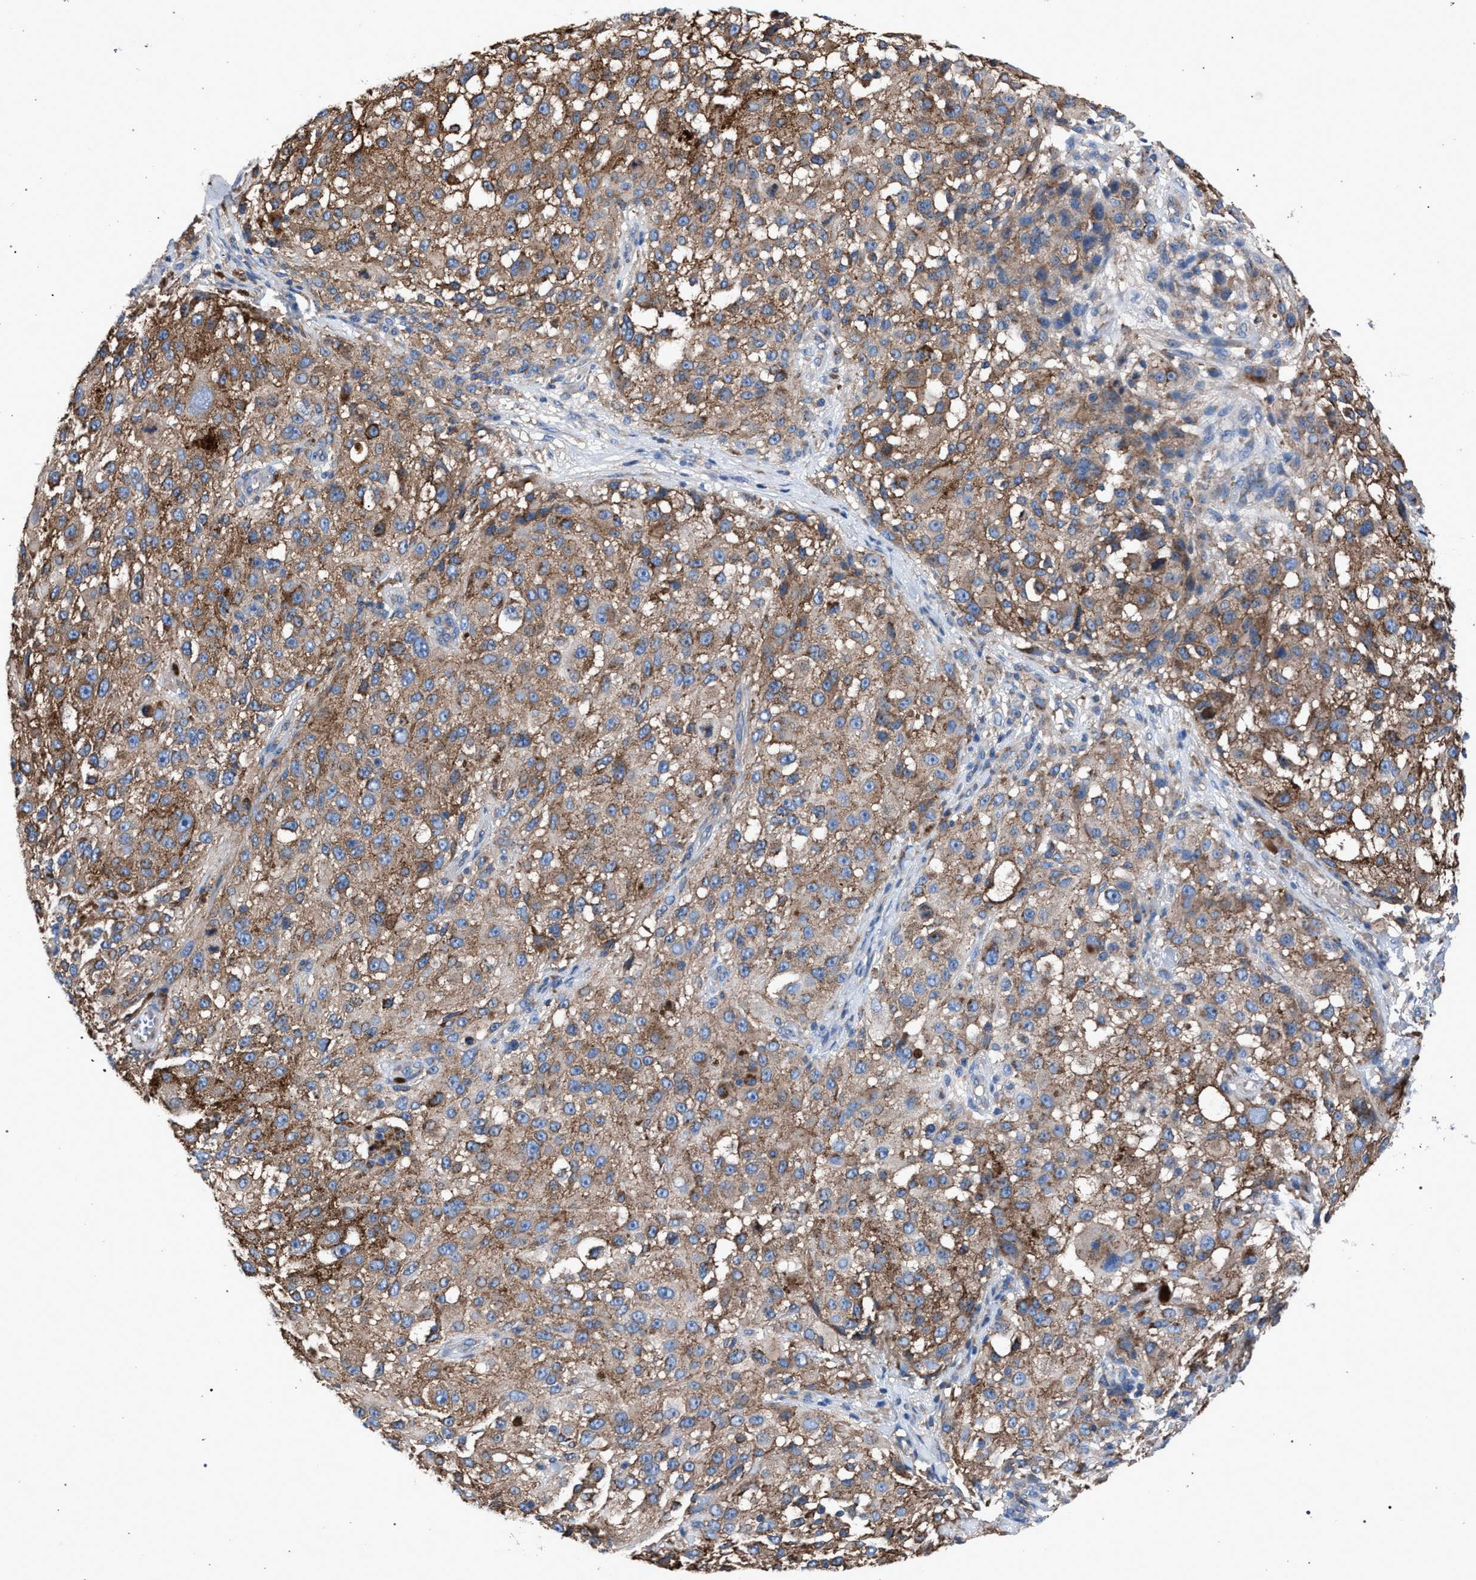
{"staining": {"intensity": "weak", "quantity": ">75%", "location": "cytoplasmic/membranous"}, "tissue": "melanoma", "cell_type": "Tumor cells", "image_type": "cancer", "snomed": [{"axis": "morphology", "description": "Necrosis, NOS"}, {"axis": "morphology", "description": "Malignant melanoma, NOS"}, {"axis": "topography", "description": "Skin"}], "caption": "Immunohistochemistry (IHC) of melanoma reveals low levels of weak cytoplasmic/membranous positivity in about >75% of tumor cells.", "gene": "ATP6V0A1", "patient": {"sex": "female", "age": 87}}